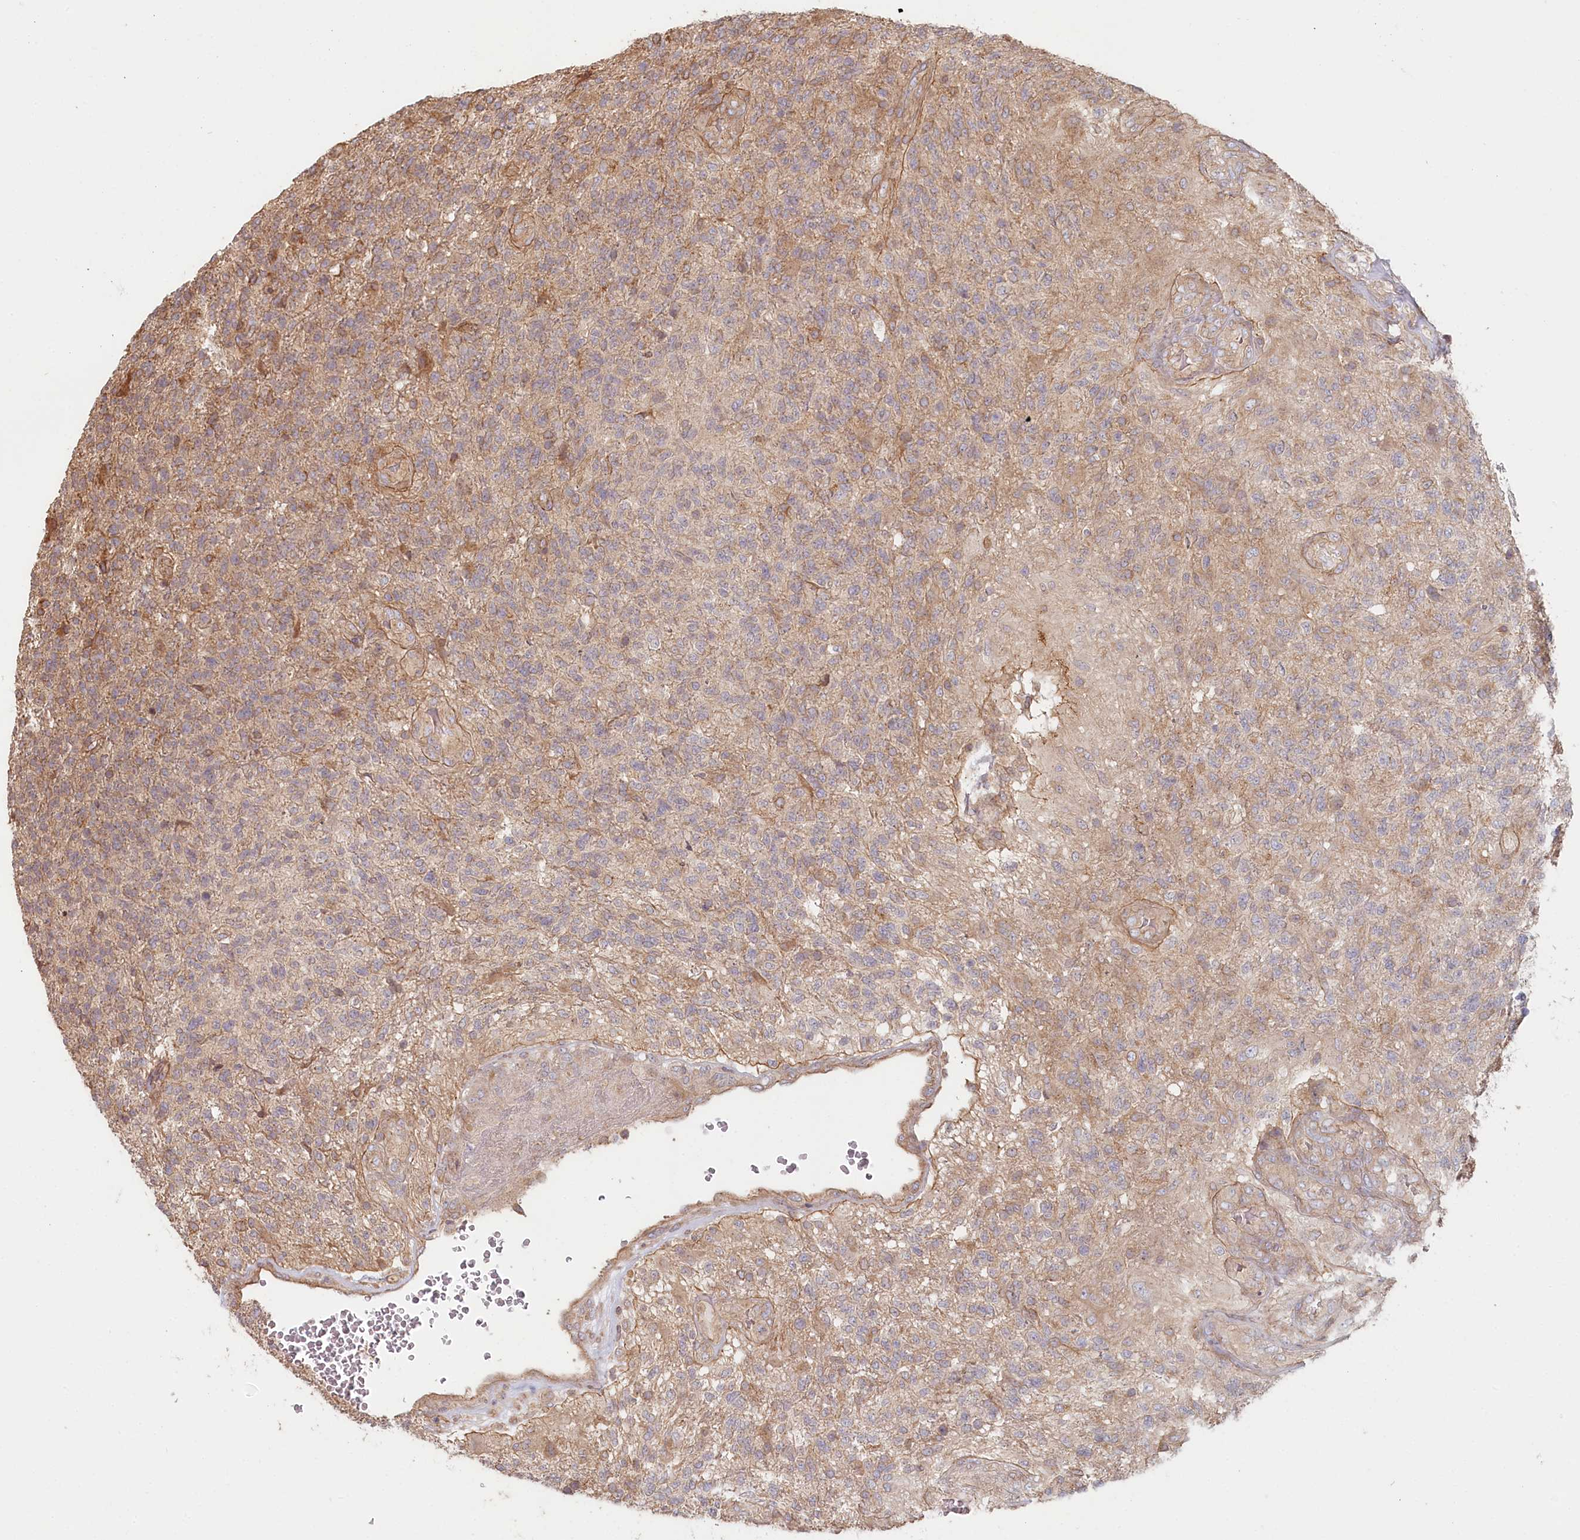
{"staining": {"intensity": "weak", "quantity": "<25%", "location": "cytoplasmic/membranous"}, "tissue": "glioma", "cell_type": "Tumor cells", "image_type": "cancer", "snomed": [{"axis": "morphology", "description": "Glioma, malignant, High grade"}, {"axis": "topography", "description": "Brain"}], "caption": "Immunohistochemical staining of human glioma shows no significant expression in tumor cells.", "gene": "TCHP", "patient": {"sex": "male", "age": 56}}